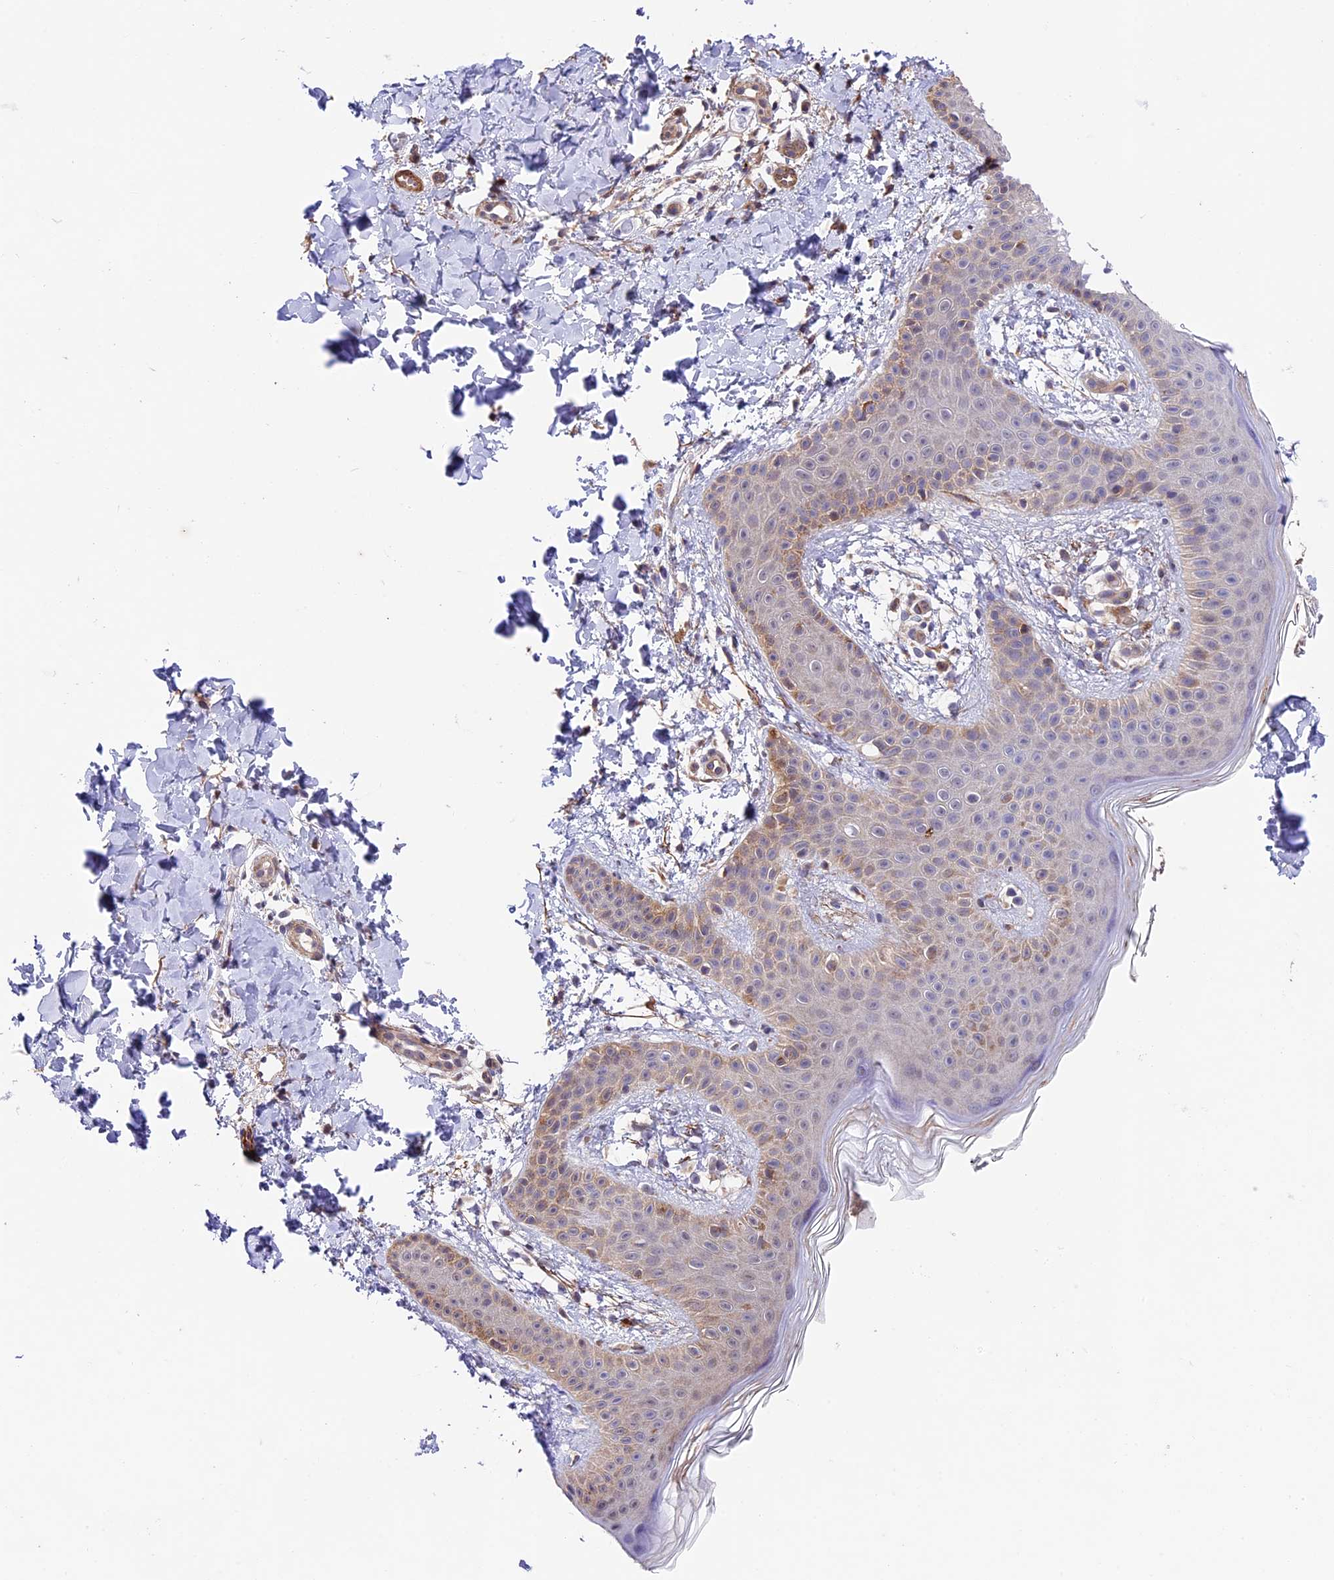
{"staining": {"intensity": "strong", "quantity": ">75%", "location": "cytoplasmic/membranous"}, "tissue": "skin", "cell_type": "Fibroblasts", "image_type": "normal", "snomed": [{"axis": "morphology", "description": "Normal tissue, NOS"}, {"axis": "topography", "description": "Skin"}], "caption": "Protein staining displays strong cytoplasmic/membranous positivity in approximately >75% of fibroblasts in normal skin. (Stains: DAB (3,3'-diaminobenzidine) in brown, nuclei in blue, Microscopy: brightfield microscopy at high magnification).", "gene": "LSM7", "patient": {"sex": "male", "age": 36}}